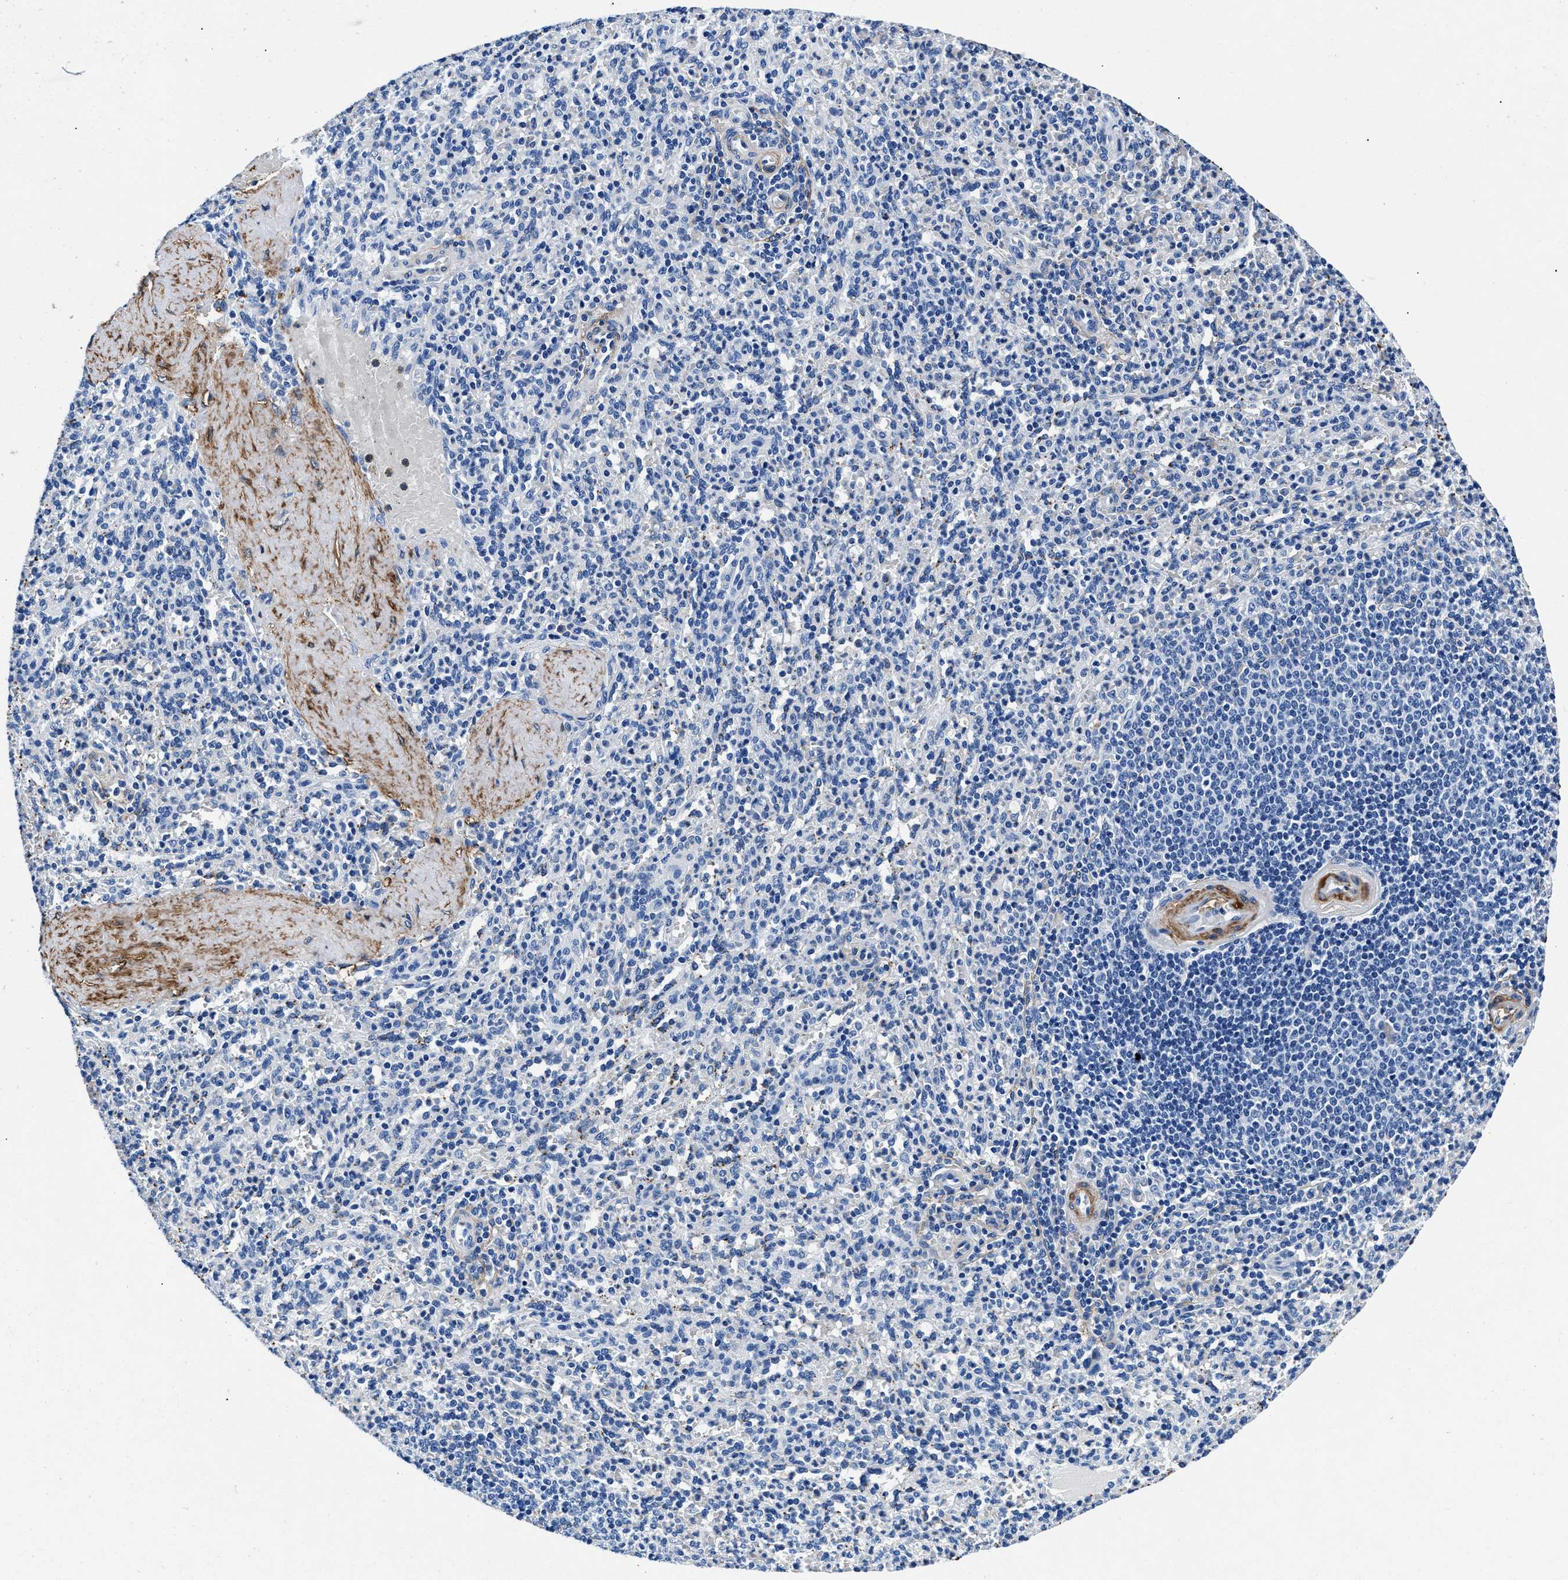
{"staining": {"intensity": "negative", "quantity": "none", "location": "none"}, "tissue": "spleen", "cell_type": "Cells in red pulp", "image_type": "normal", "snomed": [{"axis": "morphology", "description": "Normal tissue, NOS"}, {"axis": "topography", "description": "Spleen"}], "caption": "A high-resolution histopathology image shows immunohistochemistry staining of benign spleen, which displays no significant positivity in cells in red pulp. (DAB (3,3'-diaminobenzidine) immunohistochemistry with hematoxylin counter stain).", "gene": "TEX261", "patient": {"sex": "male", "age": 36}}